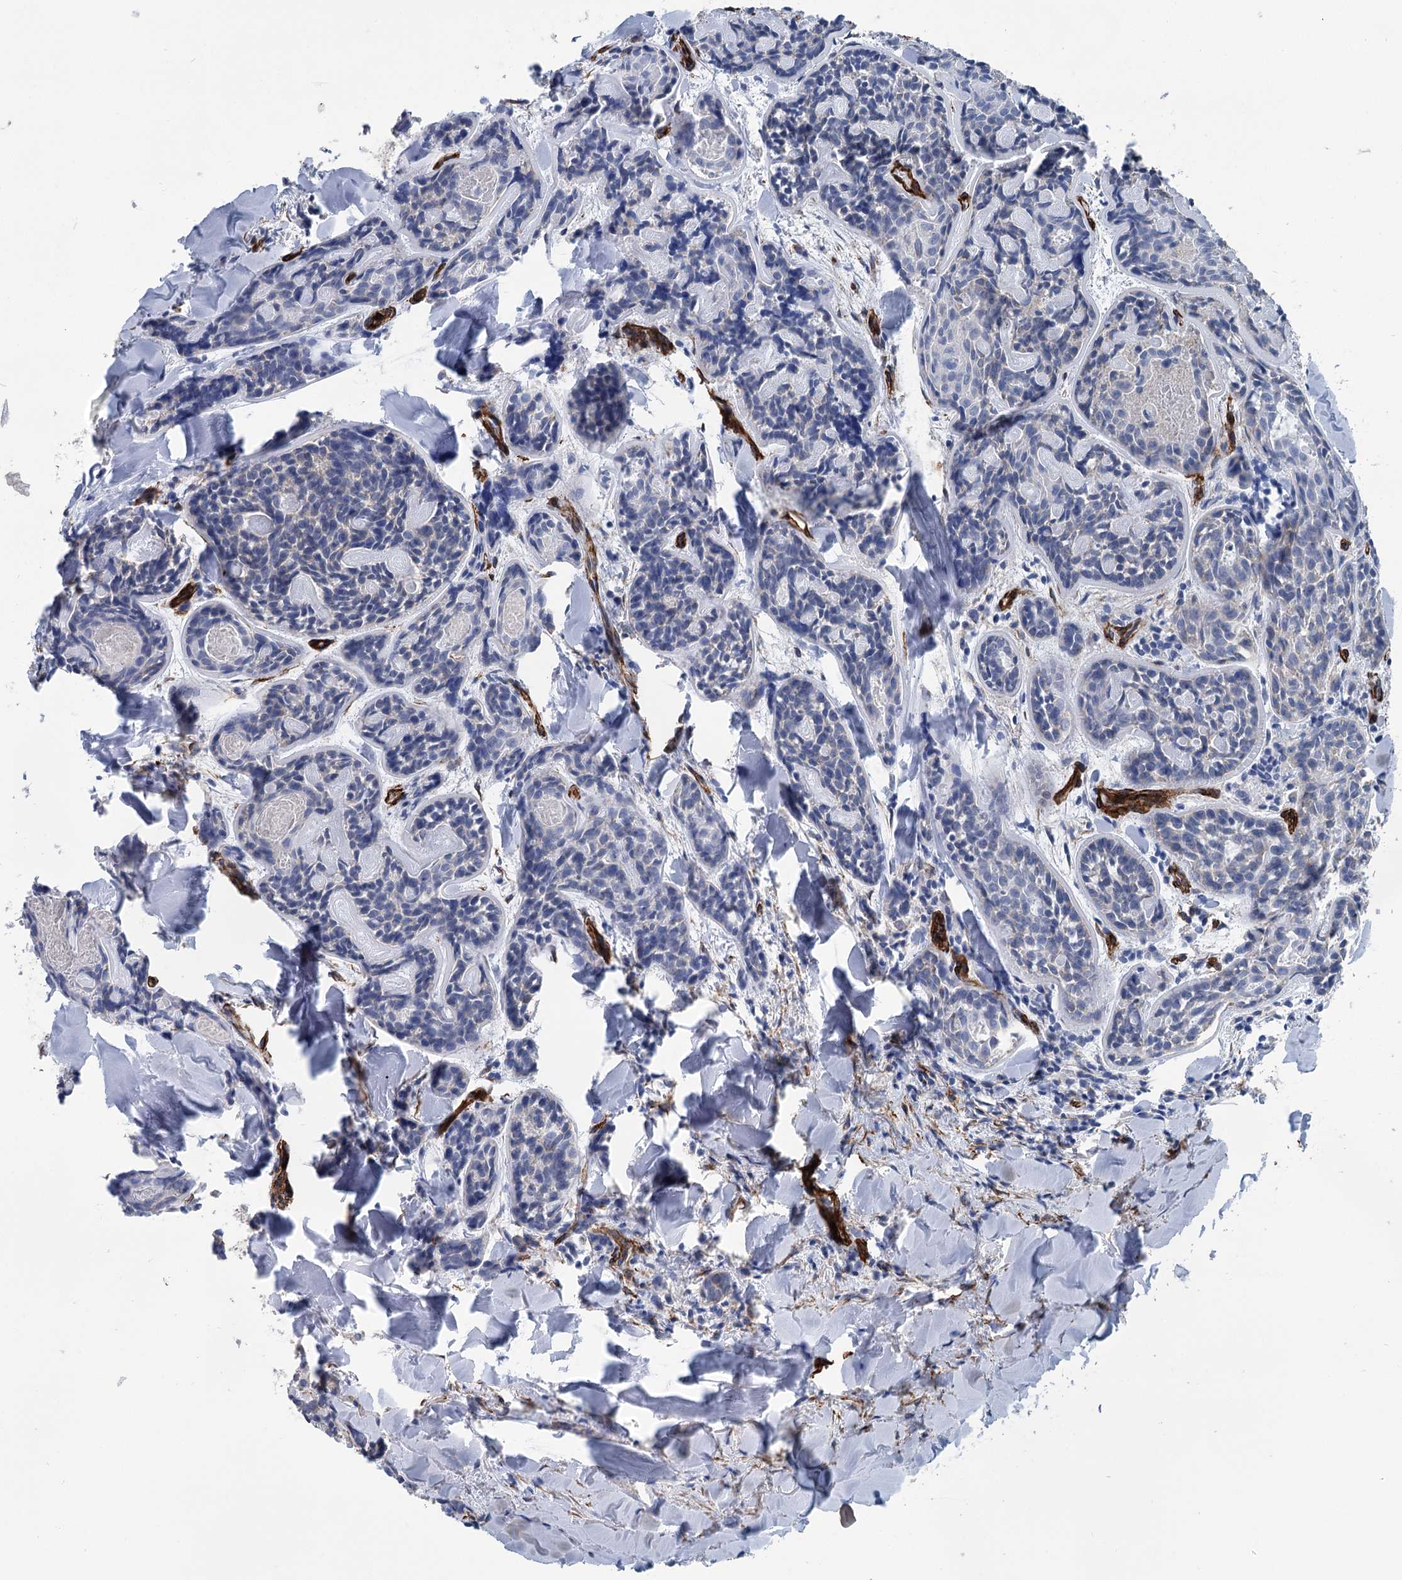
{"staining": {"intensity": "negative", "quantity": "none", "location": "none"}, "tissue": "head and neck cancer", "cell_type": "Tumor cells", "image_type": "cancer", "snomed": [{"axis": "morphology", "description": "Adenocarcinoma, NOS"}, {"axis": "topography", "description": "Salivary gland"}, {"axis": "topography", "description": "Head-Neck"}], "caption": "Human head and neck cancer stained for a protein using IHC shows no expression in tumor cells.", "gene": "IQSEC1", "patient": {"sex": "female", "age": 63}}